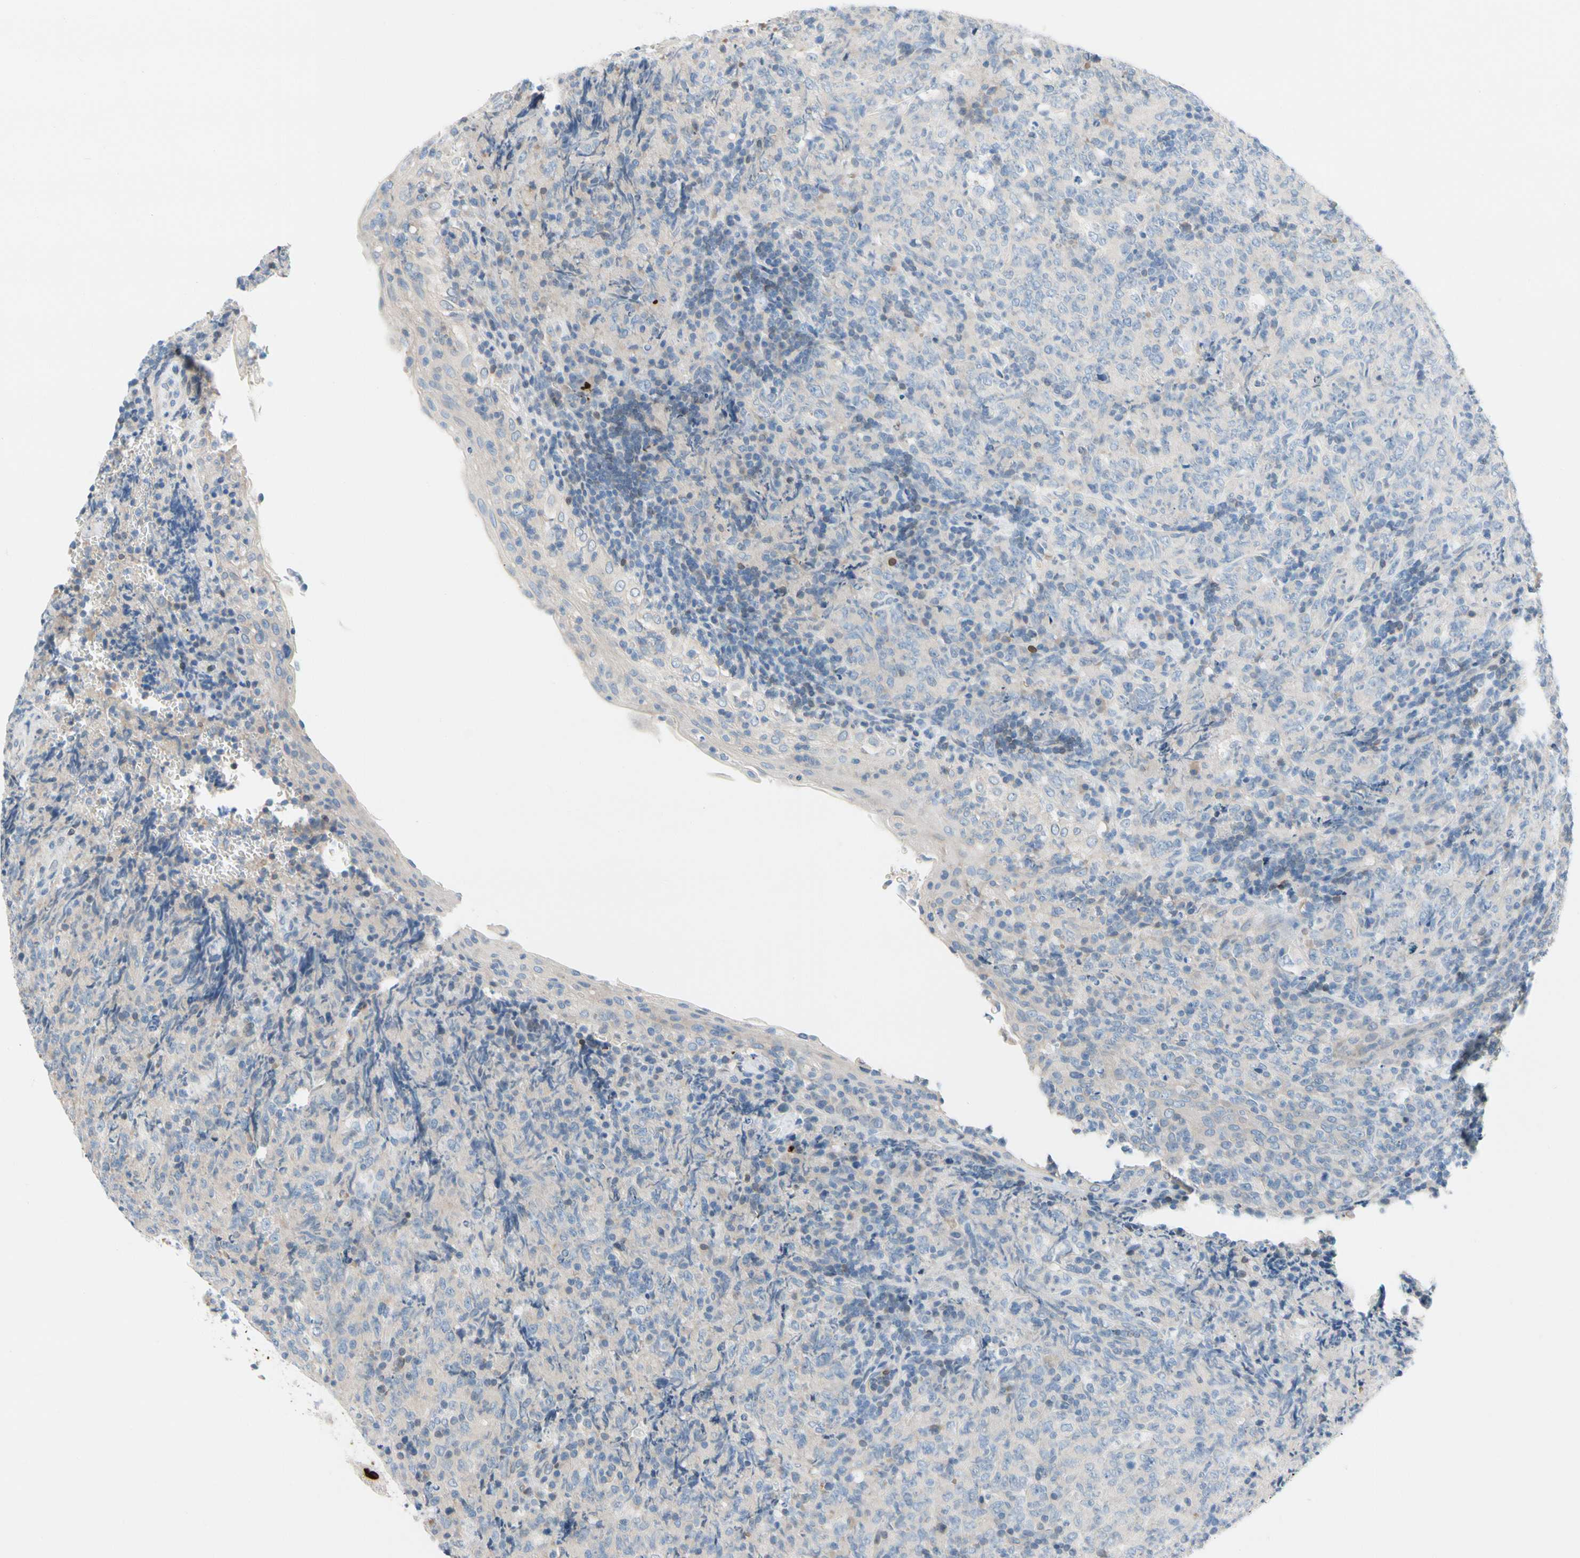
{"staining": {"intensity": "negative", "quantity": "none", "location": "none"}, "tissue": "lymphoma", "cell_type": "Tumor cells", "image_type": "cancer", "snomed": [{"axis": "morphology", "description": "Malignant lymphoma, non-Hodgkin's type, High grade"}, {"axis": "topography", "description": "Tonsil"}], "caption": "A photomicrograph of lymphoma stained for a protein shows no brown staining in tumor cells.", "gene": "ZNF132", "patient": {"sex": "female", "age": 36}}